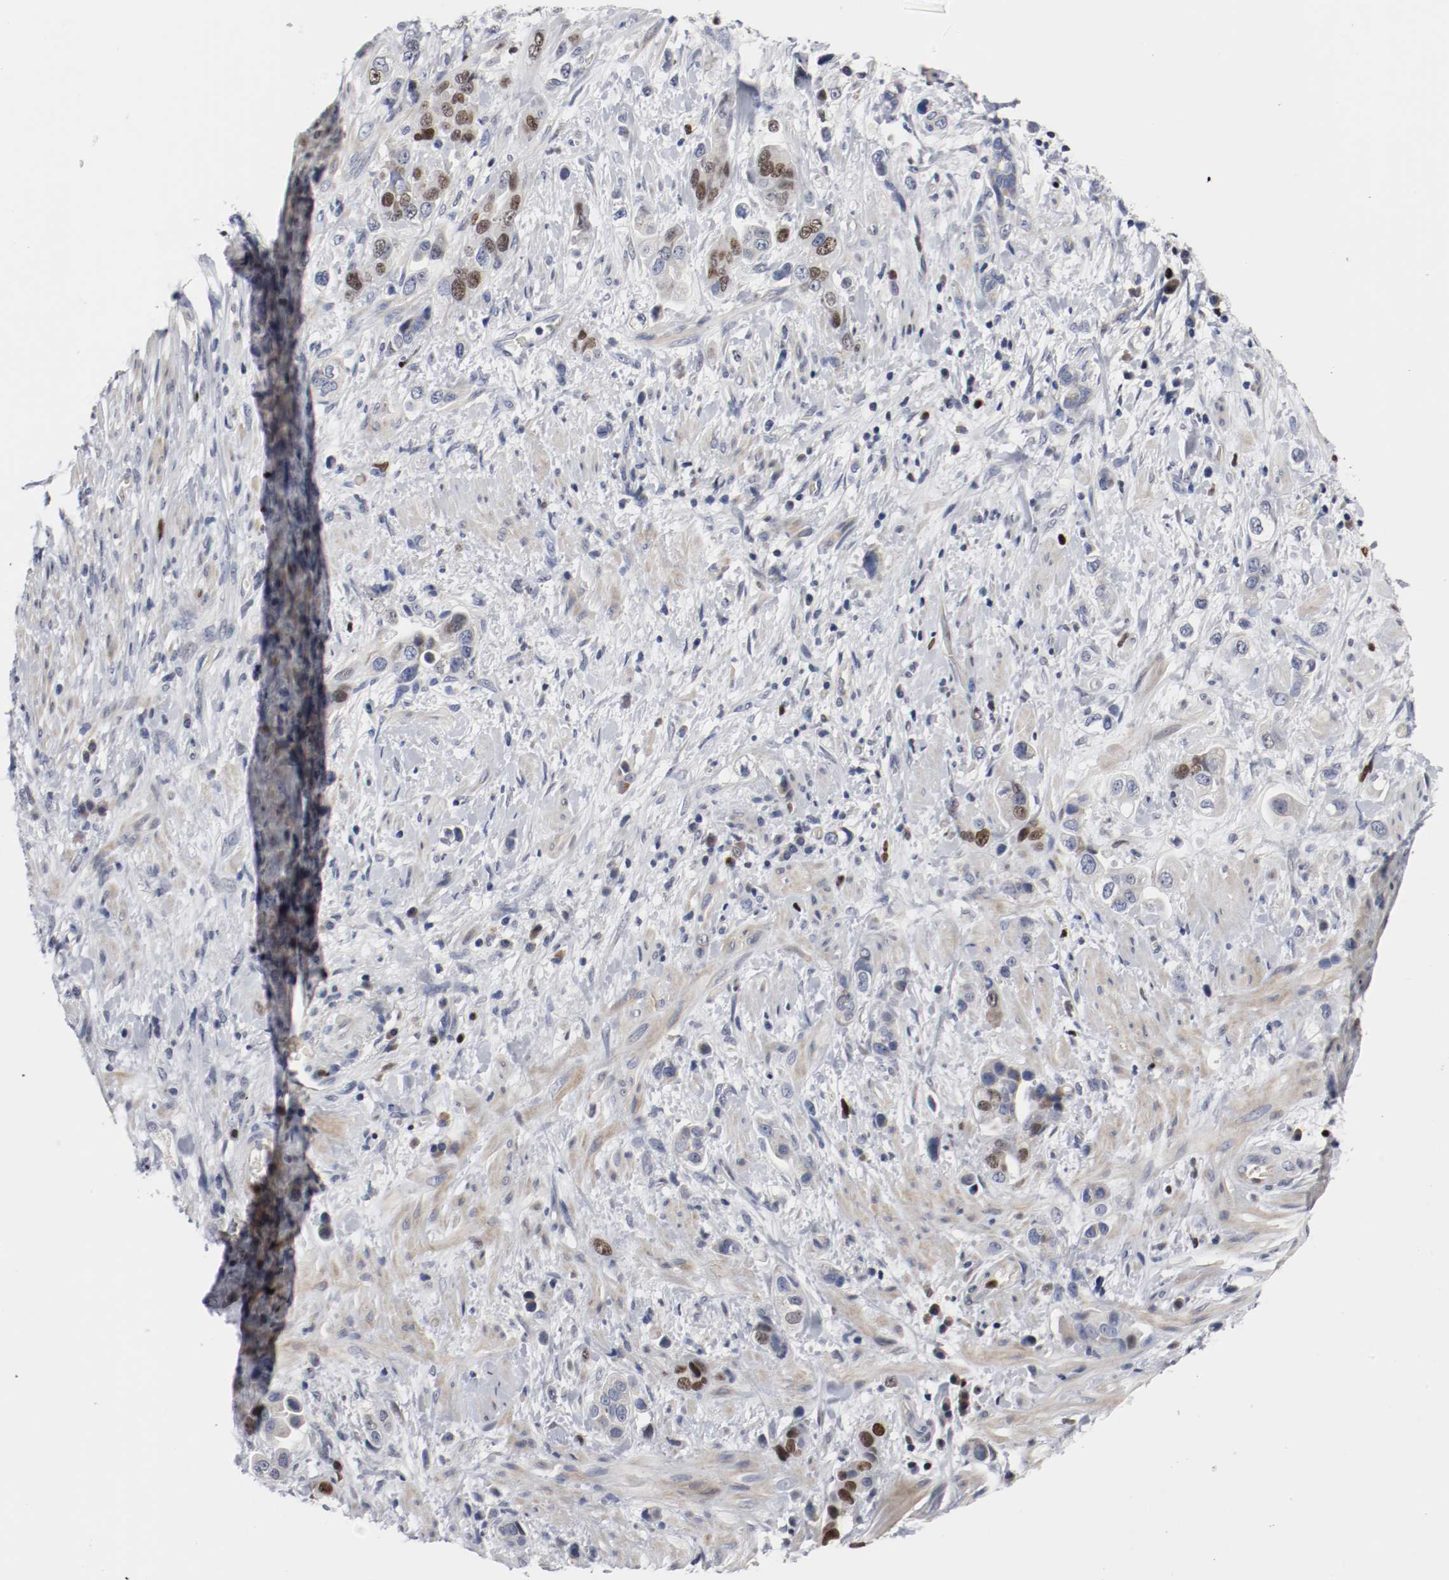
{"staining": {"intensity": "strong", "quantity": "25%-75%", "location": "nuclear"}, "tissue": "stomach cancer", "cell_type": "Tumor cells", "image_type": "cancer", "snomed": [{"axis": "morphology", "description": "Adenocarcinoma, NOS"}, {"axis": "topography", "description": "Stomach, lower"}], "caption": "Protein staining of stomach cancer tissue shows strong nuclear expression in about 25%-75% of tumor cells.", "gene": "MCM6", "patient": {"sex": "female", "age": 93}}